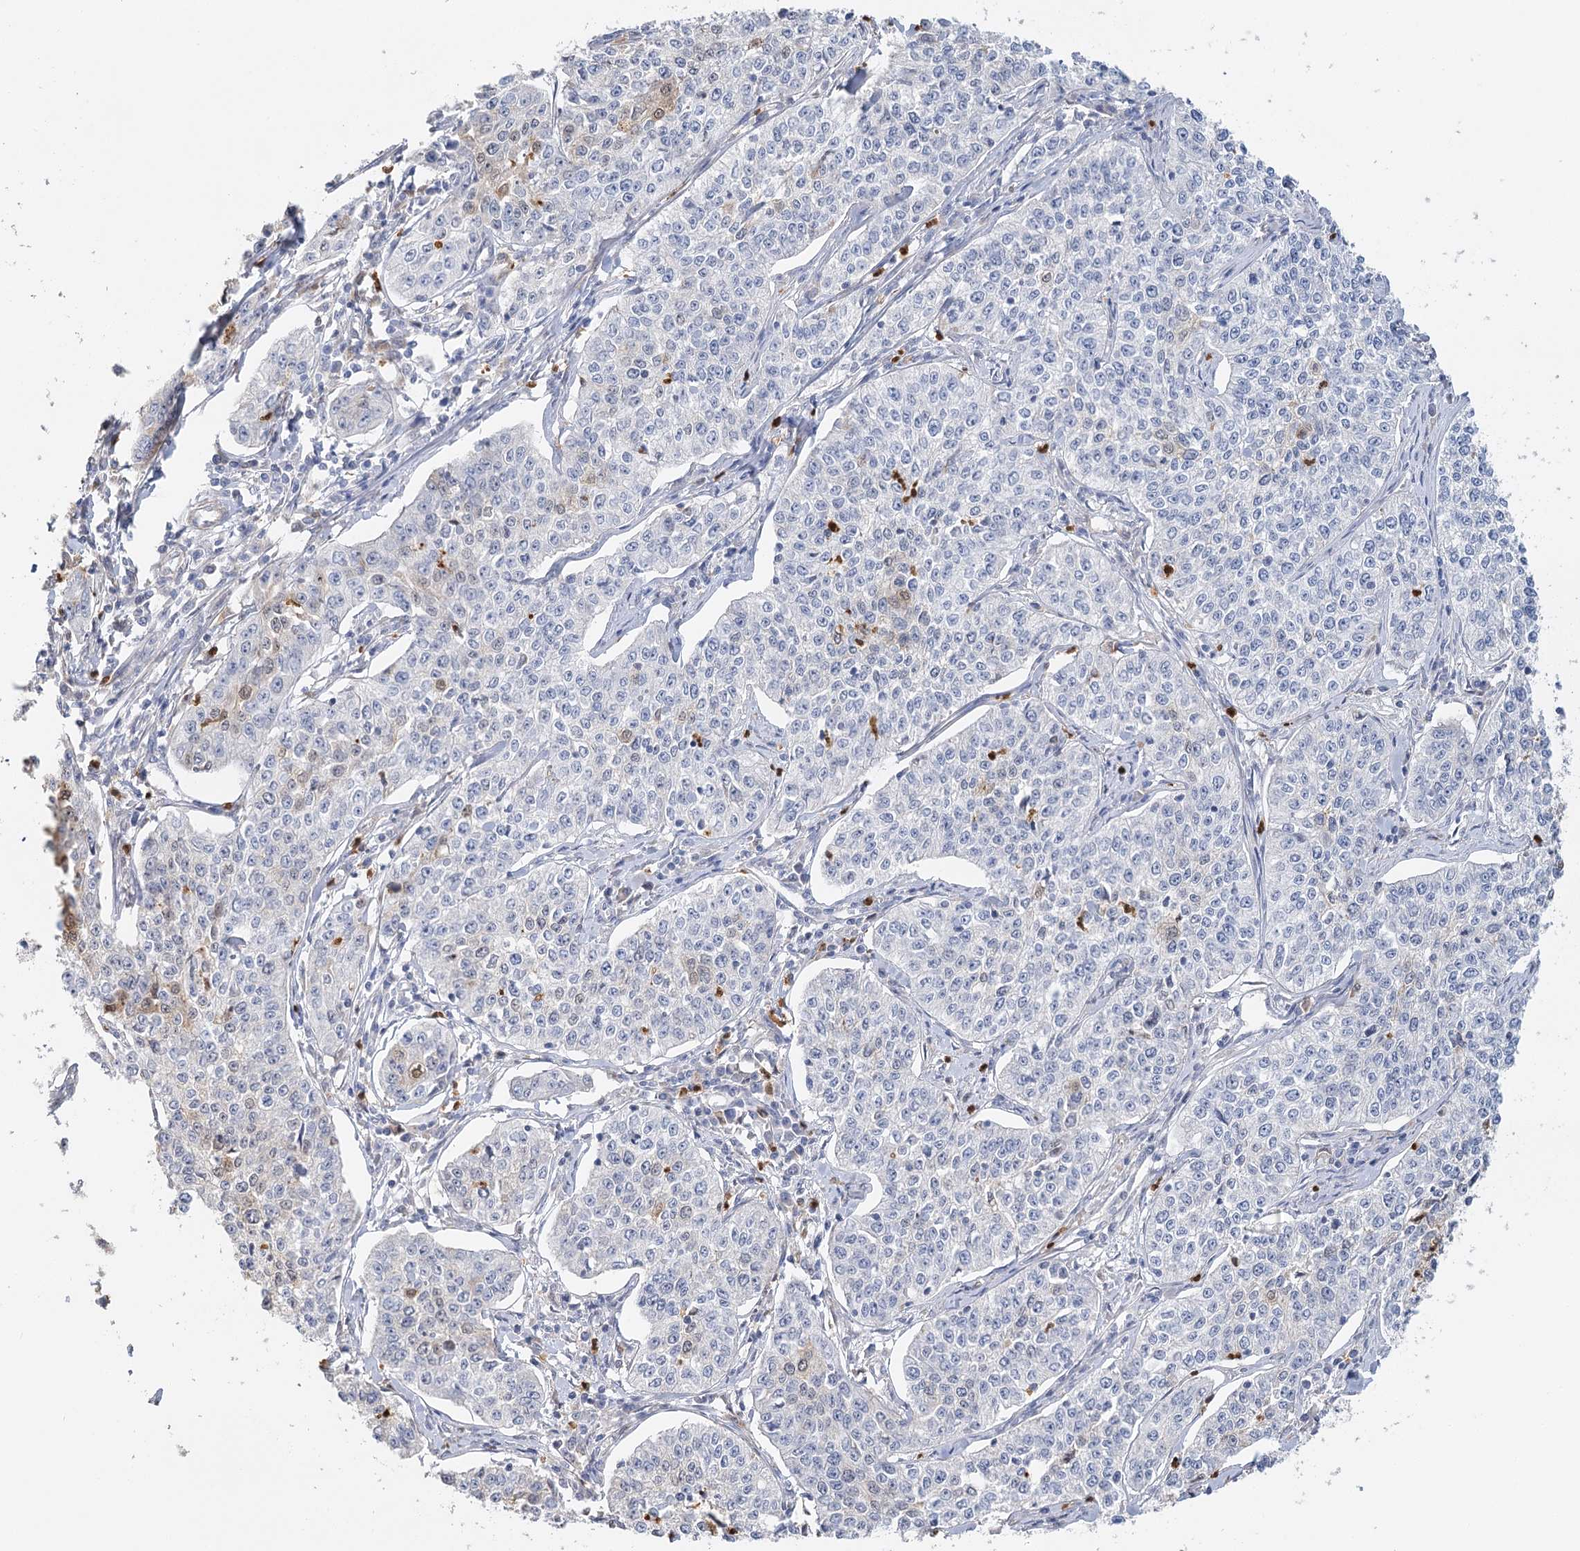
{"staining": {"intensity": "negative", "quantity": "none", "location": "none"}, "tissue": "cervical cancer", "cell_type": "Tumor cells", "image_type": "cancer", "snomed": [{"axis": "morphology", "description": "Squamous cell carcinoma, NOS"}, {"axis": "topography", "description": "Cervix"}], "caption": "Immunohistochemistry (IHC) photomicrograph of human squamous cell carcinoma (cervical) stained for a protein (brown), which exhibits no positivity in tumor cells.", "gene": "EPB41L5", "patient": {"sex": "female", "age": 35}}